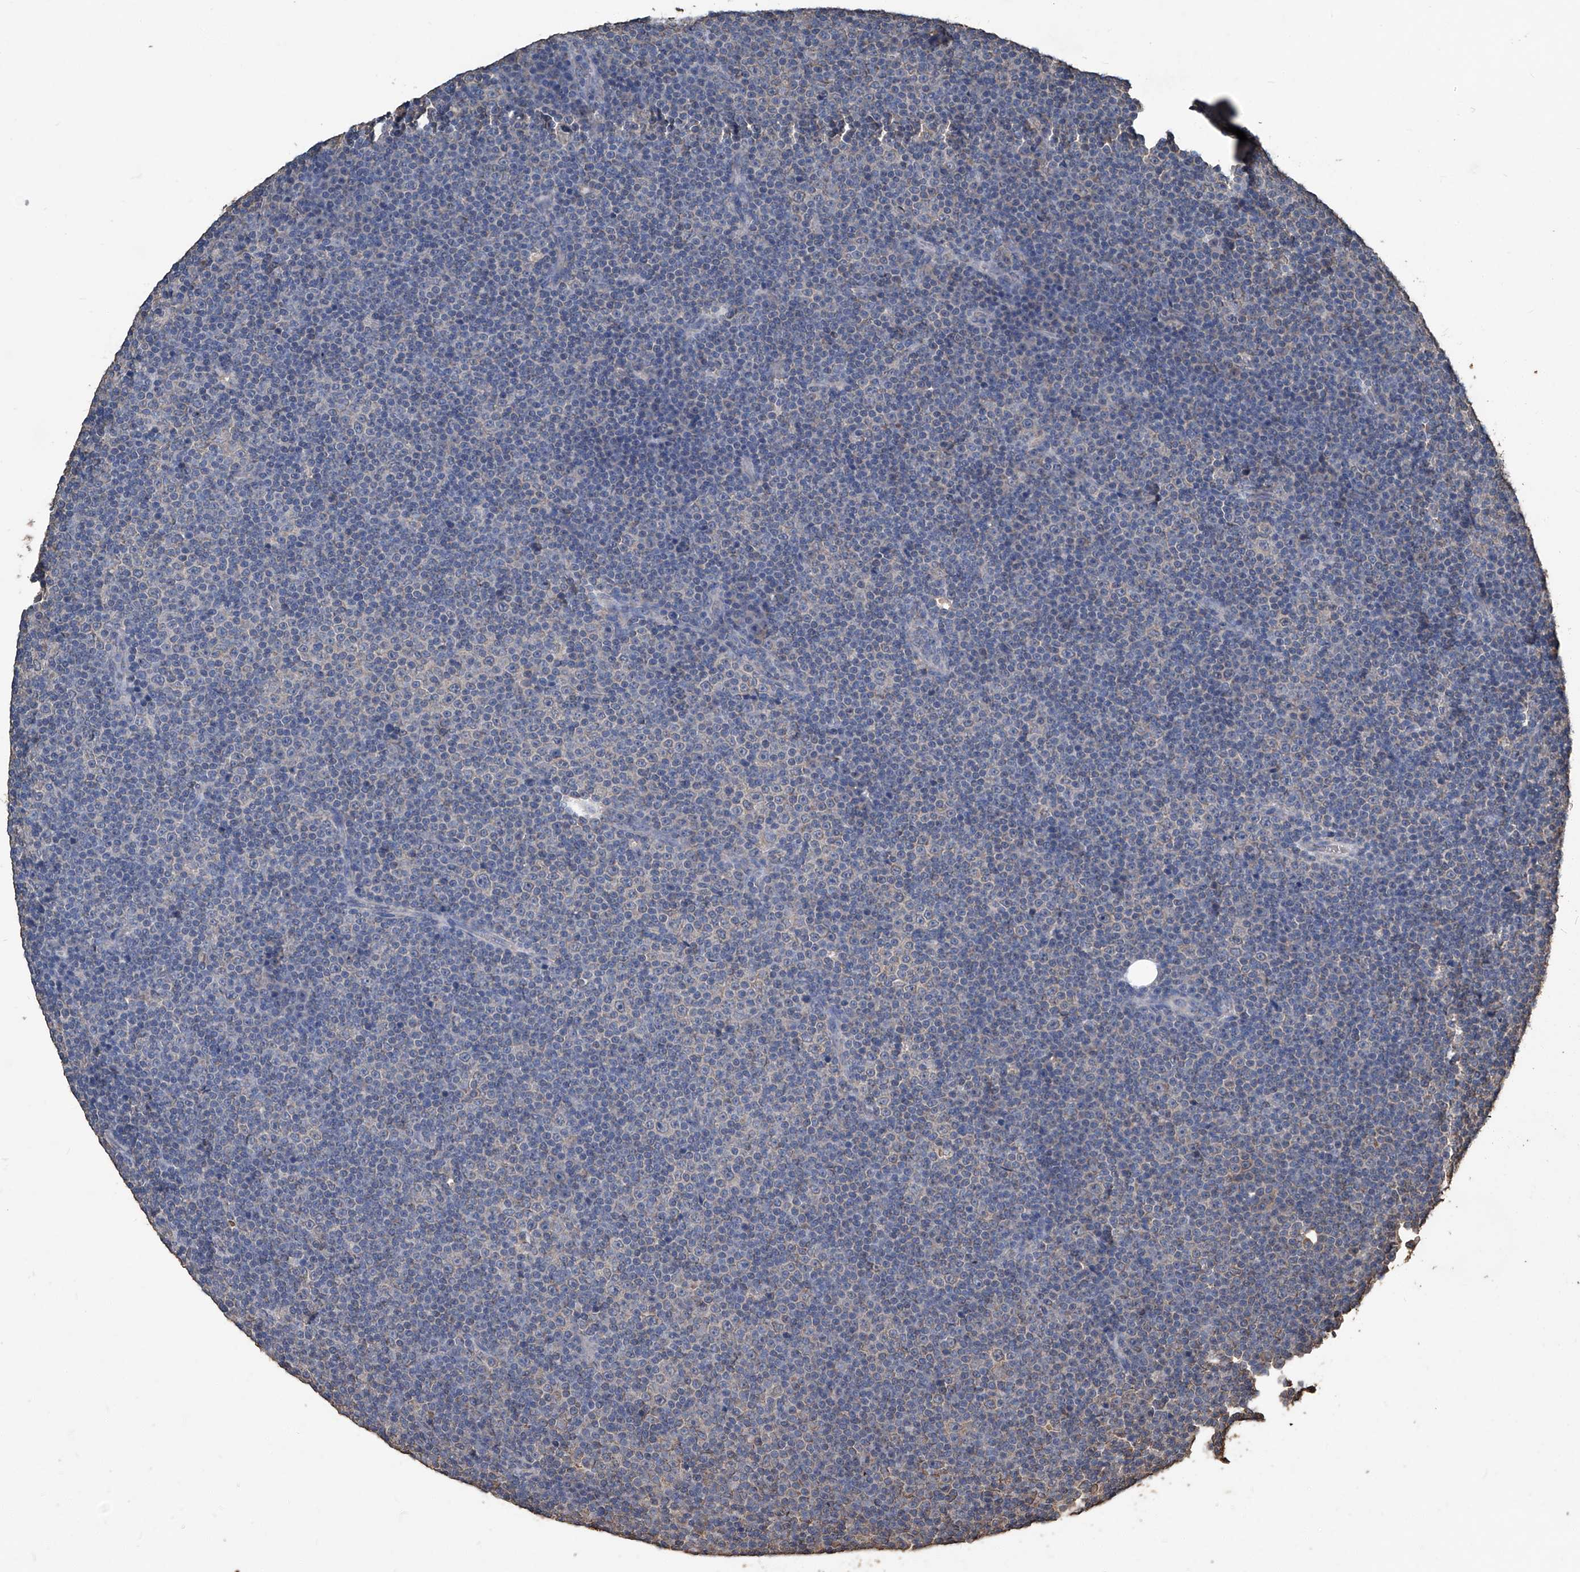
{"staining": {"intensity": "negative", "quantity": "none", "location": "none"}, "tissue": "lymphoma", "cell_type": "Tumor cells", "image_type": "cancer", "snomed": [{"axis": "morphology", "description": "Malignant lymphoma, non-Hodgkin's type, Low grade"}, {"axis": "topography", "description": "Lymph node"}], "caption": "The image exhibits no significant staining in tumor cells of lymphoma.", "gene": "STARD7", "patient": {"sex": "female", "age": 67}}